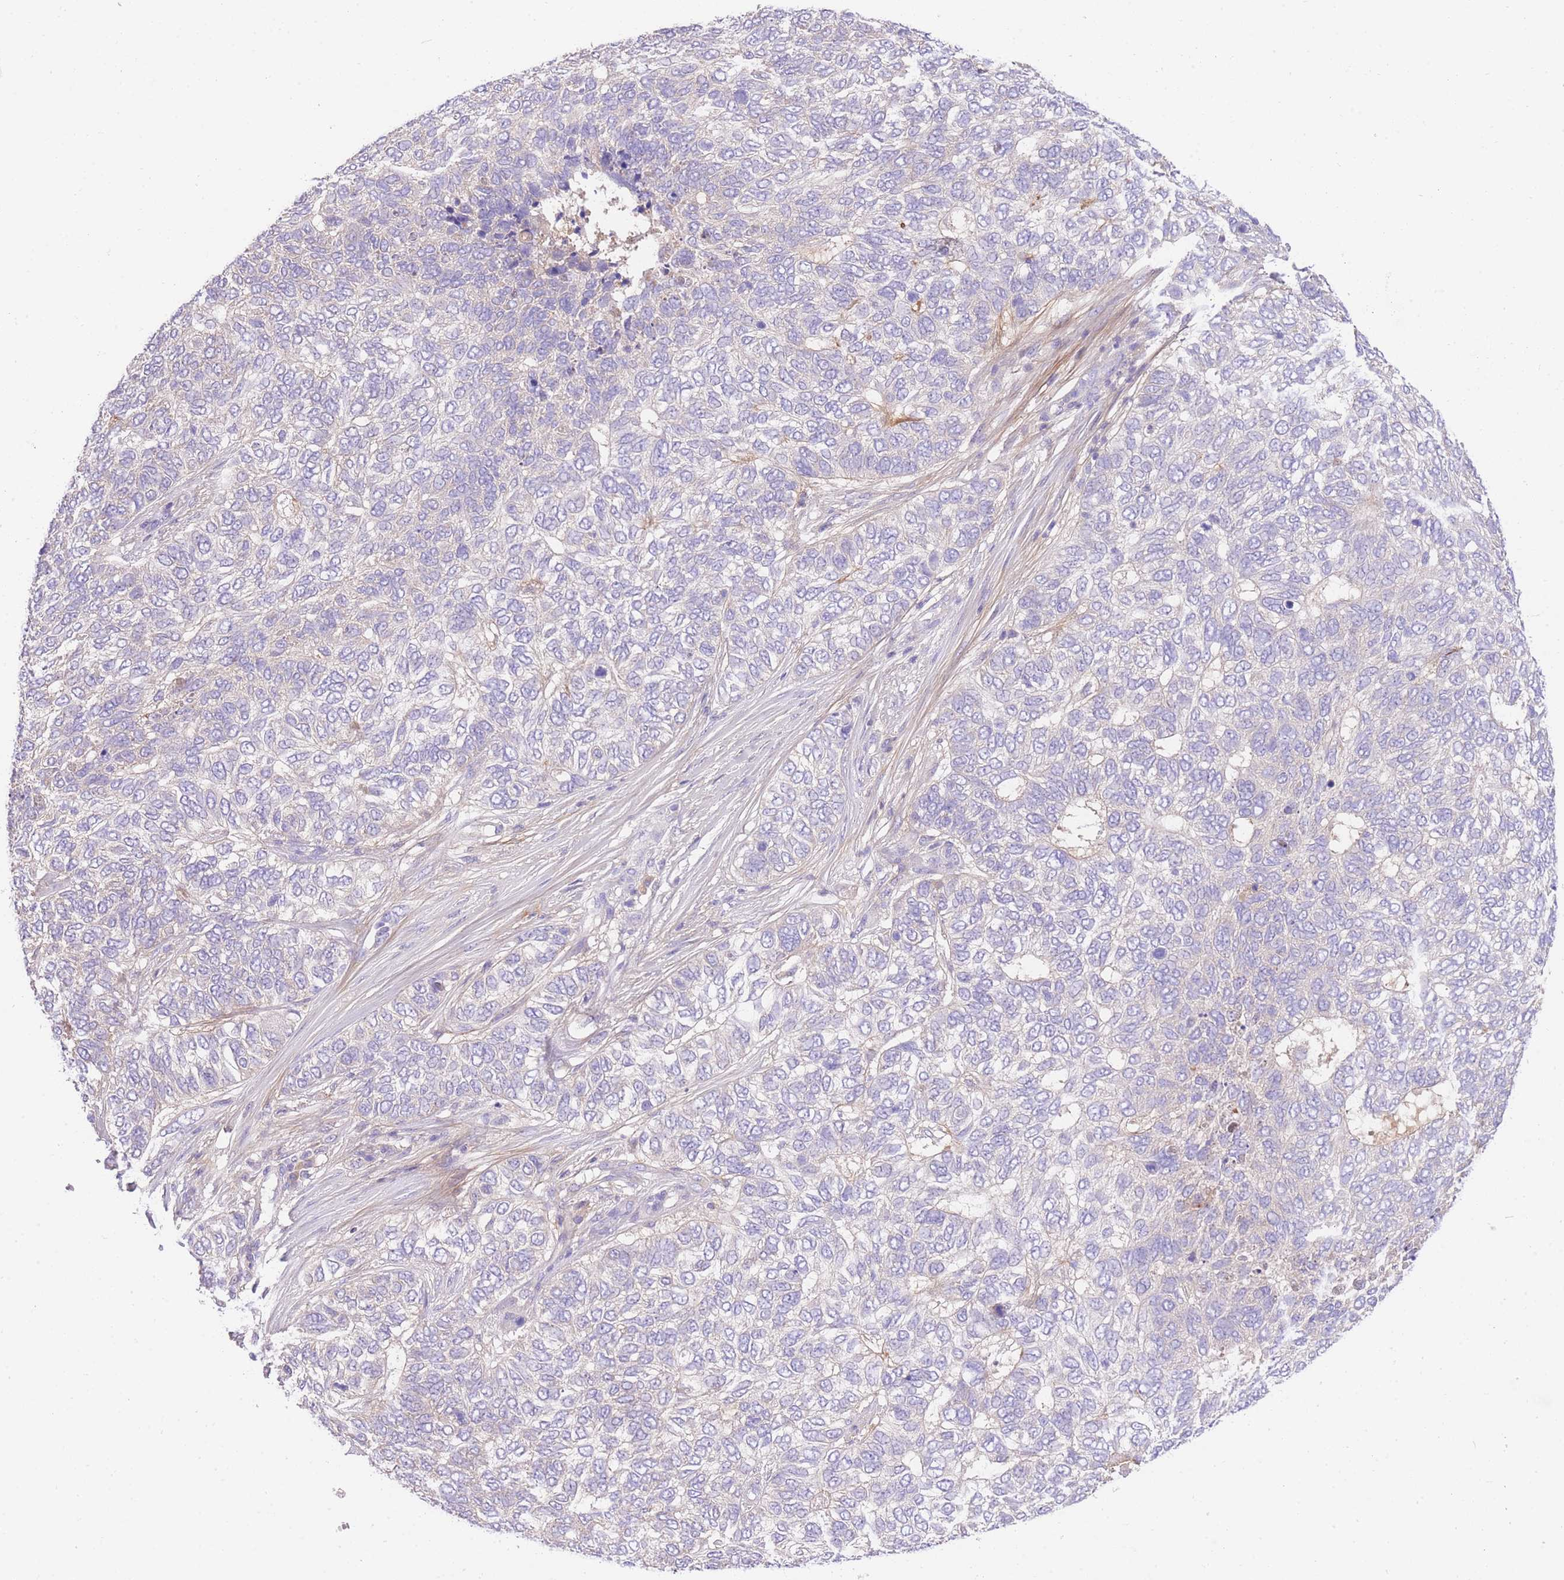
{"staining": {"intensity": "negative", "quantity": "none", "location": "none"}, "tissue": "skin cancer", "cell_type": "Tumor cells", "image_type": "cancer", "snomed": [{"axis": "morphology", "description": "Basal cell carcinoma"}, {"axis": "topography", "description": "Skin"}], "caption": "The image demonstrates no significant expression in tumor cells of skin cancer (basal cell carcinoma). The staining is performed using DAB (3,3'-diaminobenzidine) brown chromogen with nuclei counter-stained in using hematoxylin.", "gene": "LIPH", "patient": {"sex": "female", "age": 65}}